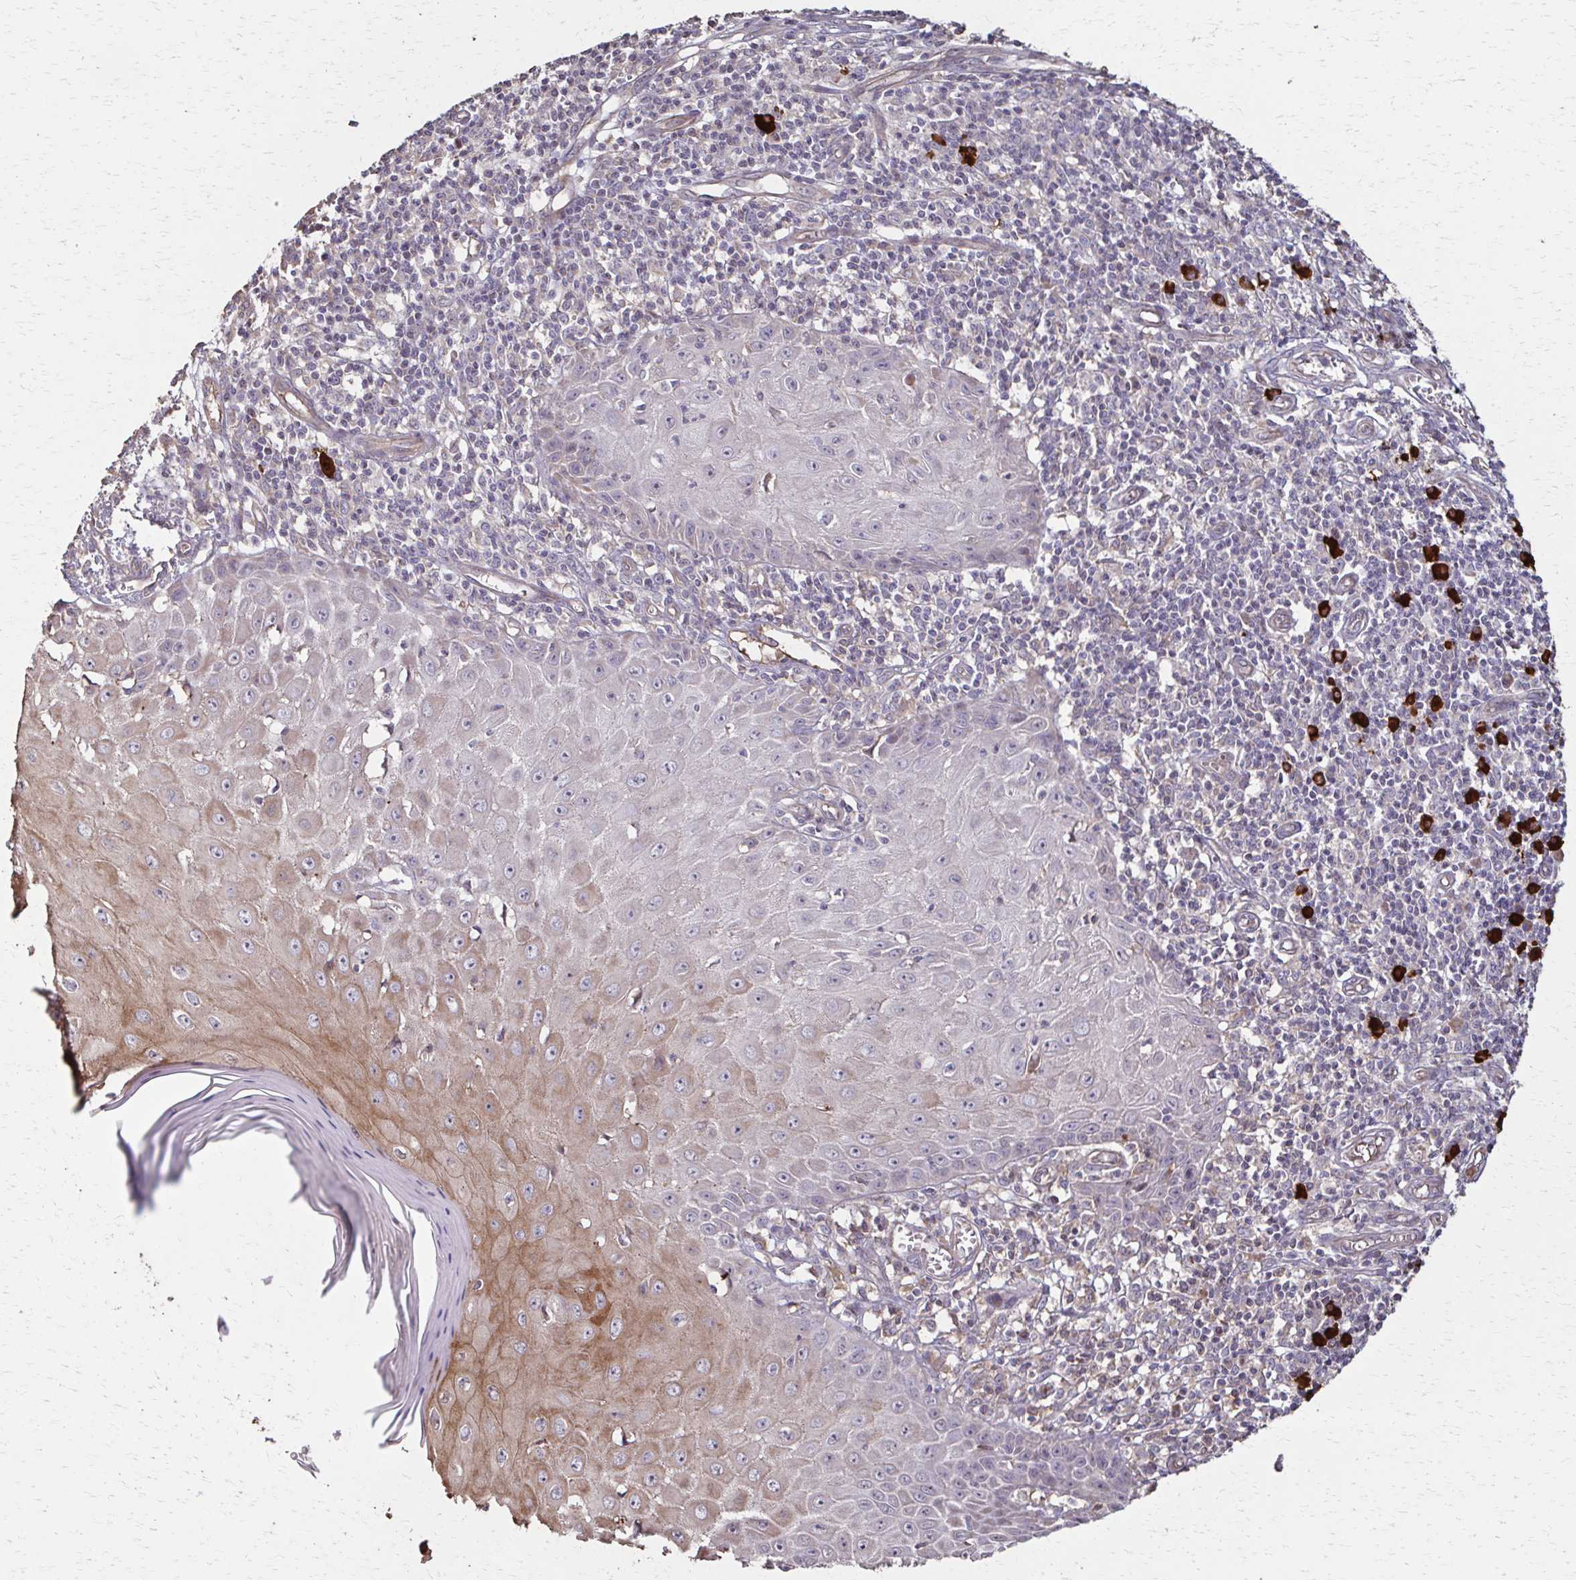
{"staining": {"intensity": "moderate", "quantity": "<25%", "location": "cytoplasmic/membranous"}, "tissue": "skin cancer", "cell_type": "Tumor cells", "image_type": "cancer", "snomed": [{"axis": "morphology", "description": "Squamous cell carcinoma, NOS"}, {"axis": "topography", "description": "Skin"}], "caption": "Immunohistochemical staining of skin squamous cell carcinoma displays moderate cytoplasmic/membranous protein positivity in approximately <25% of tumor cells. (Brightfield microscopy of DAB IHC at high magnification).", "gene": "IL18BP", "patient": {"sex": "female", "age": 73}}